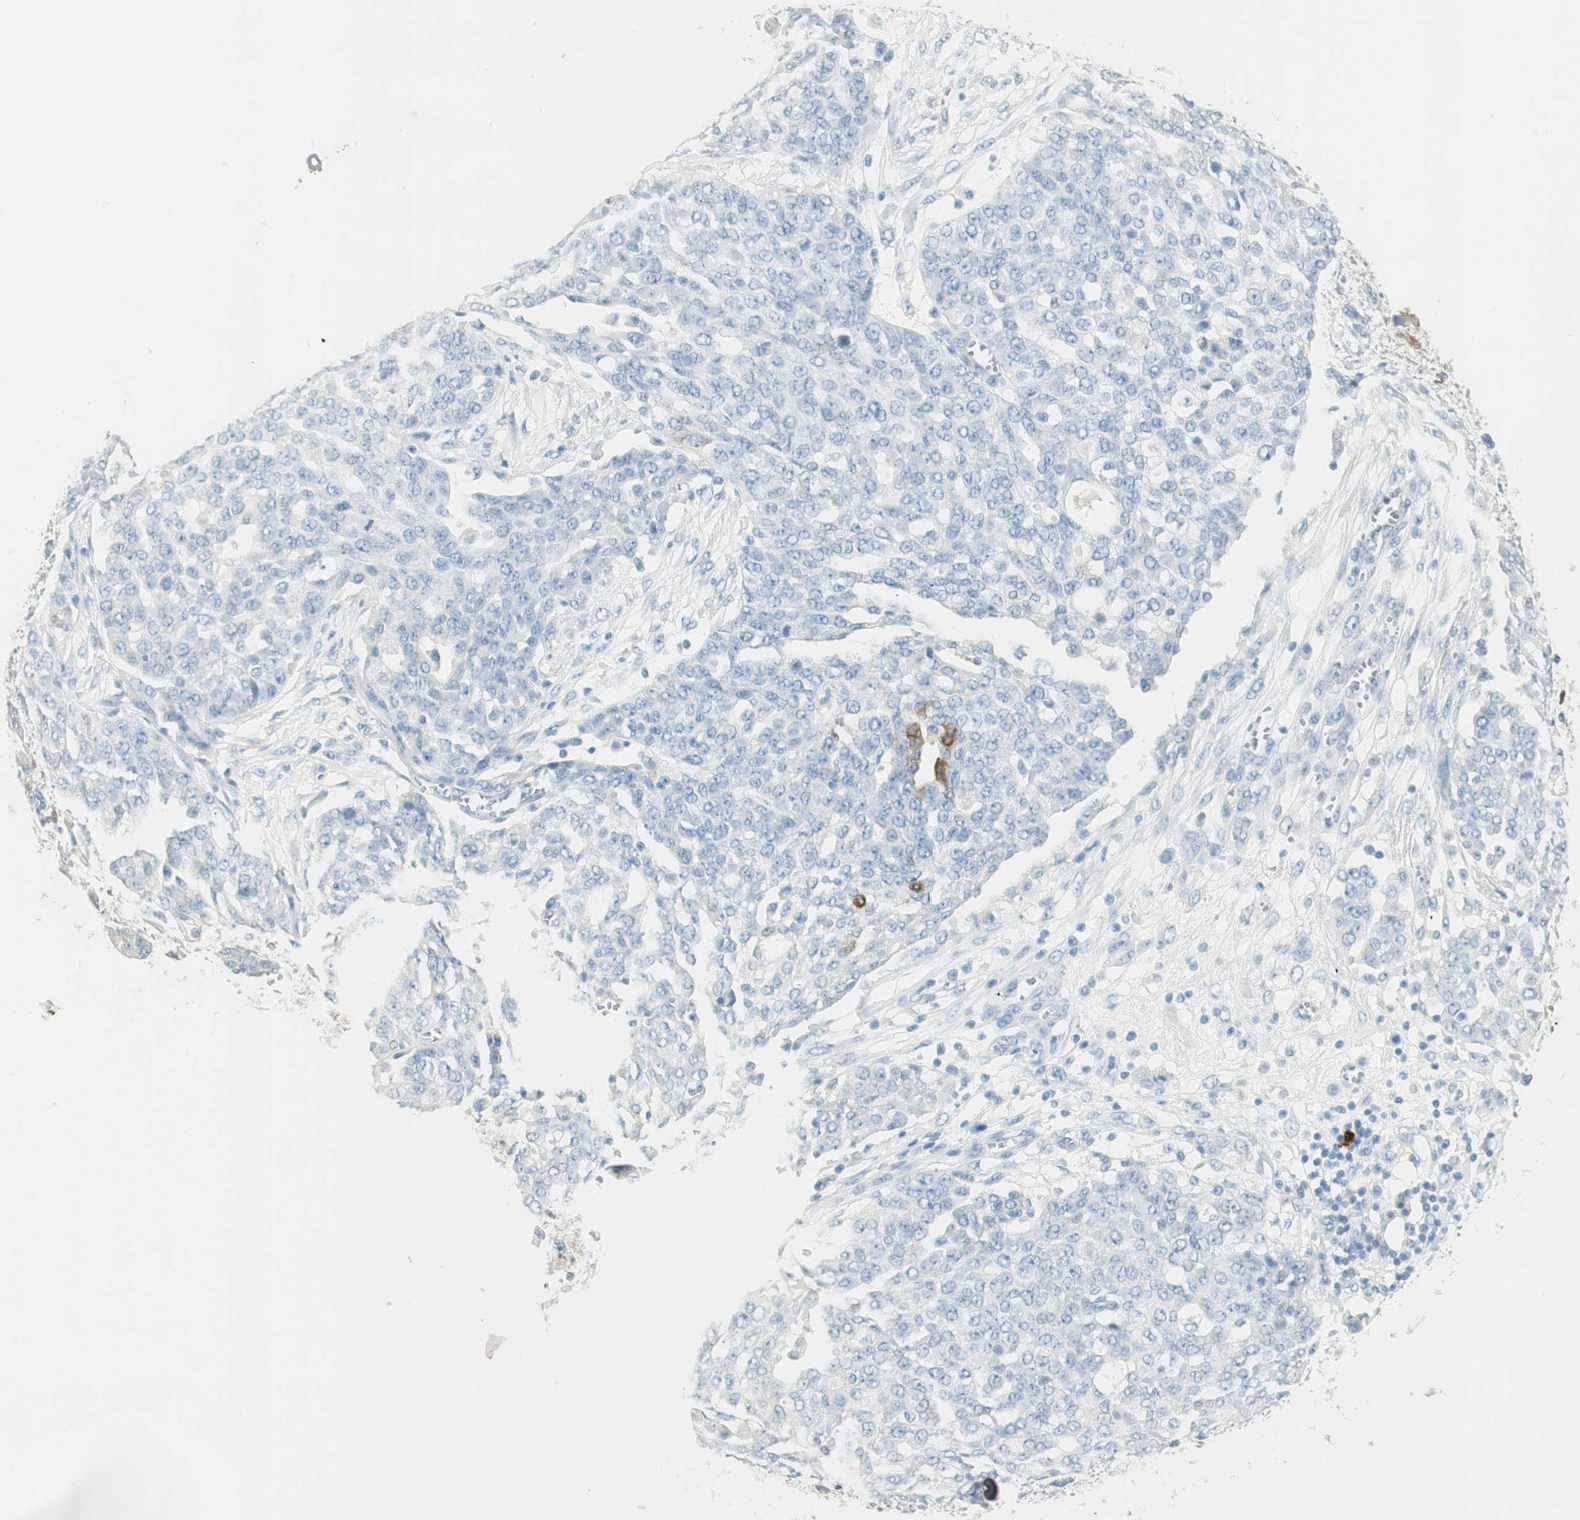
{"staining": {"intensity": "negative", "quantity": "none", "location": "none"}, "tissue": "ovarian cancer", "cell_type": "Tumor cells", "image_type": "cancer", "snomed": [{"axis": "morphology", "description": "Cystadenocarcinoma, serous, NOS"}, {"axis": "topography", "description": "Soft tissue"}, {"axis": "topography", "description": "Ovary"}], "caption": "There is no significant staining in tumor cells of ovarian cancer. Brightfield microscopy of immunohistochemistry stained with DAB (brown) and hematoxylin (blue), captured at high magnification.", "gene": "HPGD", "patient": {"sex": "female", "age": 57}}